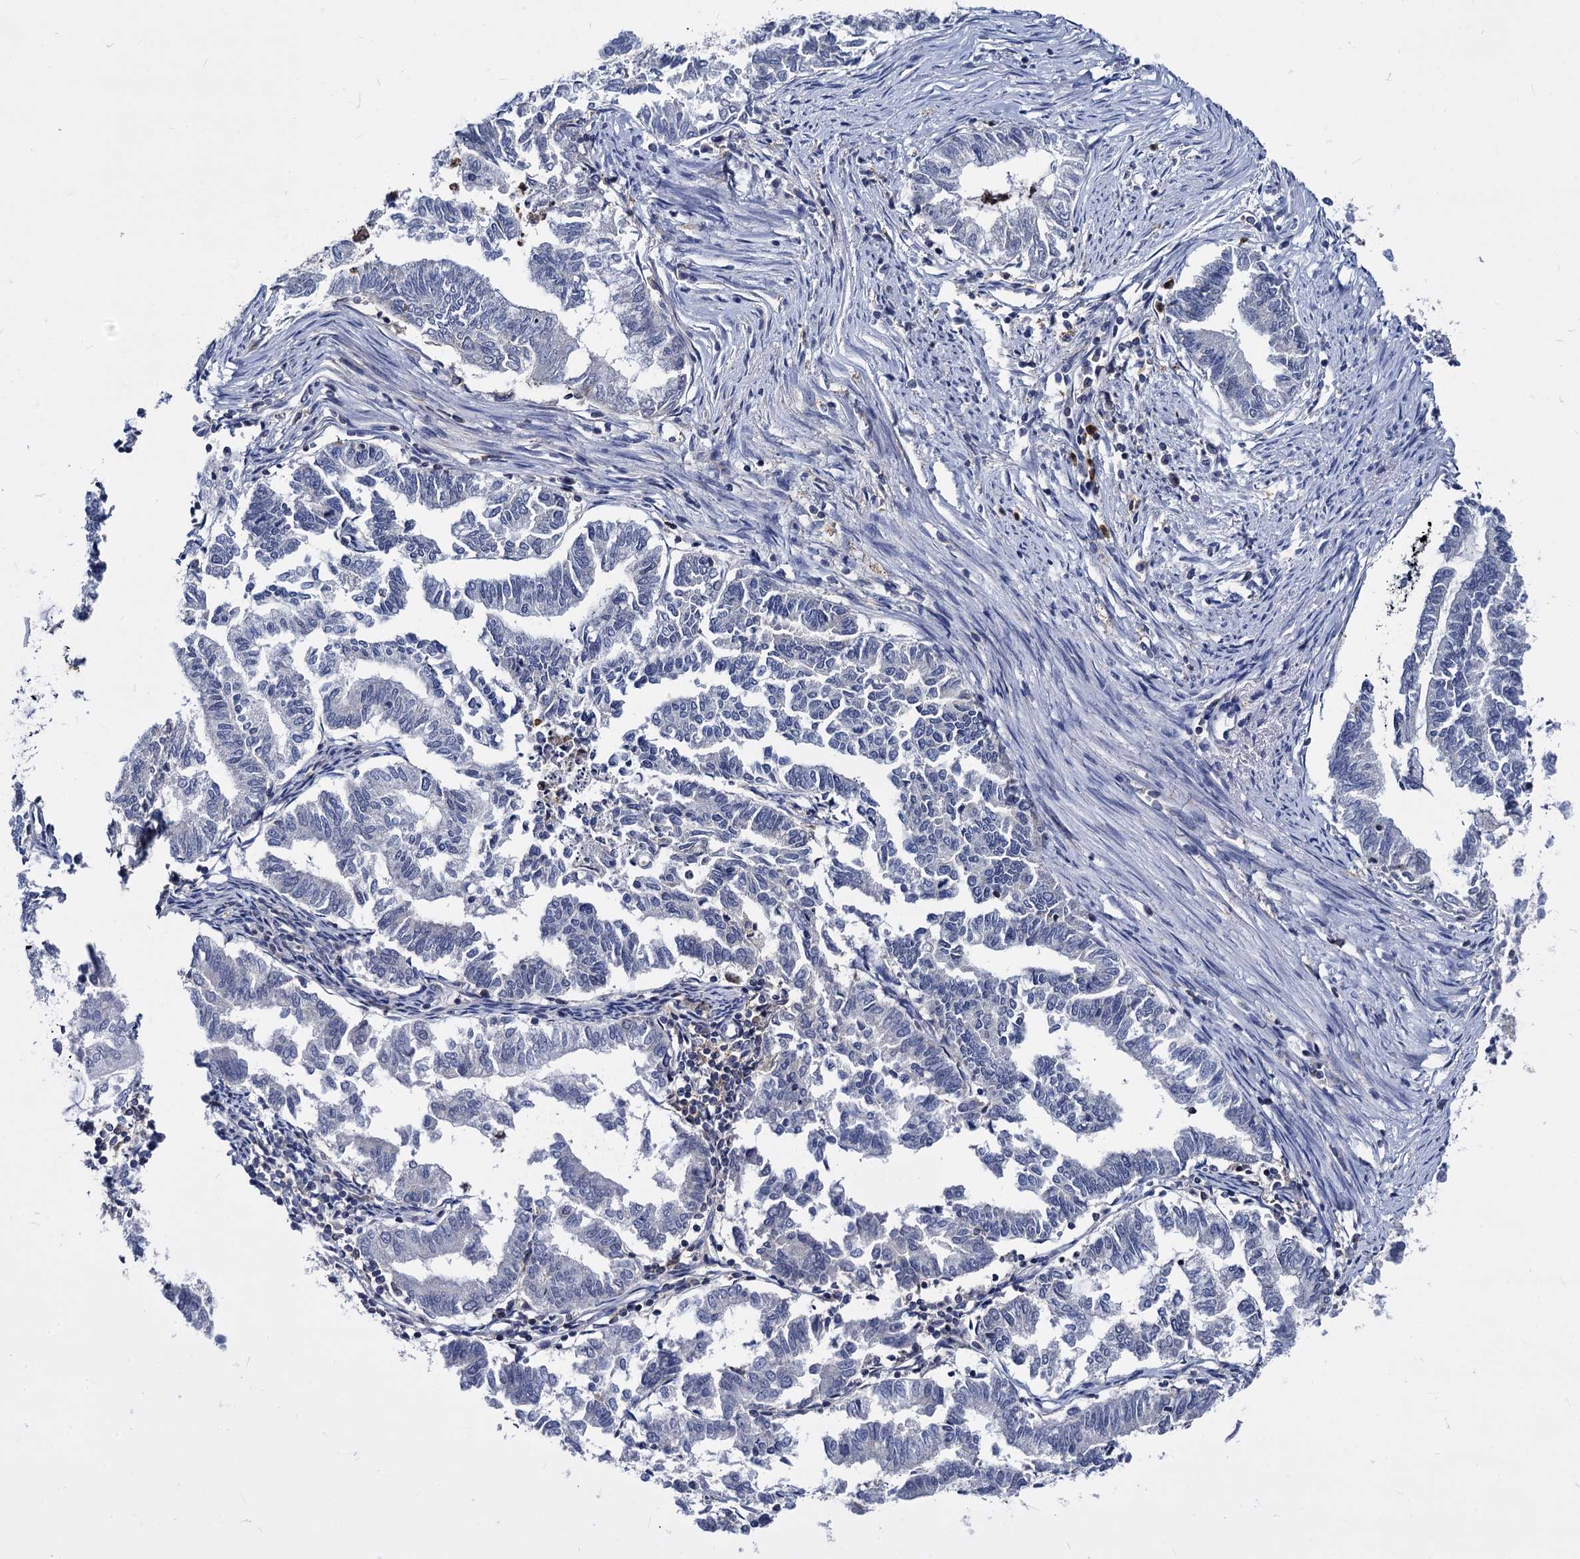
{"staining": {"intensity": "negative", "quantity": "none", "location": "none"}, "tissue": "endometrial cancer", "cell_type": "Tumor cells", "image_type": "cancer", "snomed": [{"axis": "morphology", "description": "Adenocarcinoma, NOS"}, {"axis": "topography", "description": "Endometrium"}], "caption": "There is no significant staining in tumor cells of endometrial cancer.", "gene": "RHOG", "patient": {"sex": "female", "age": 79}}